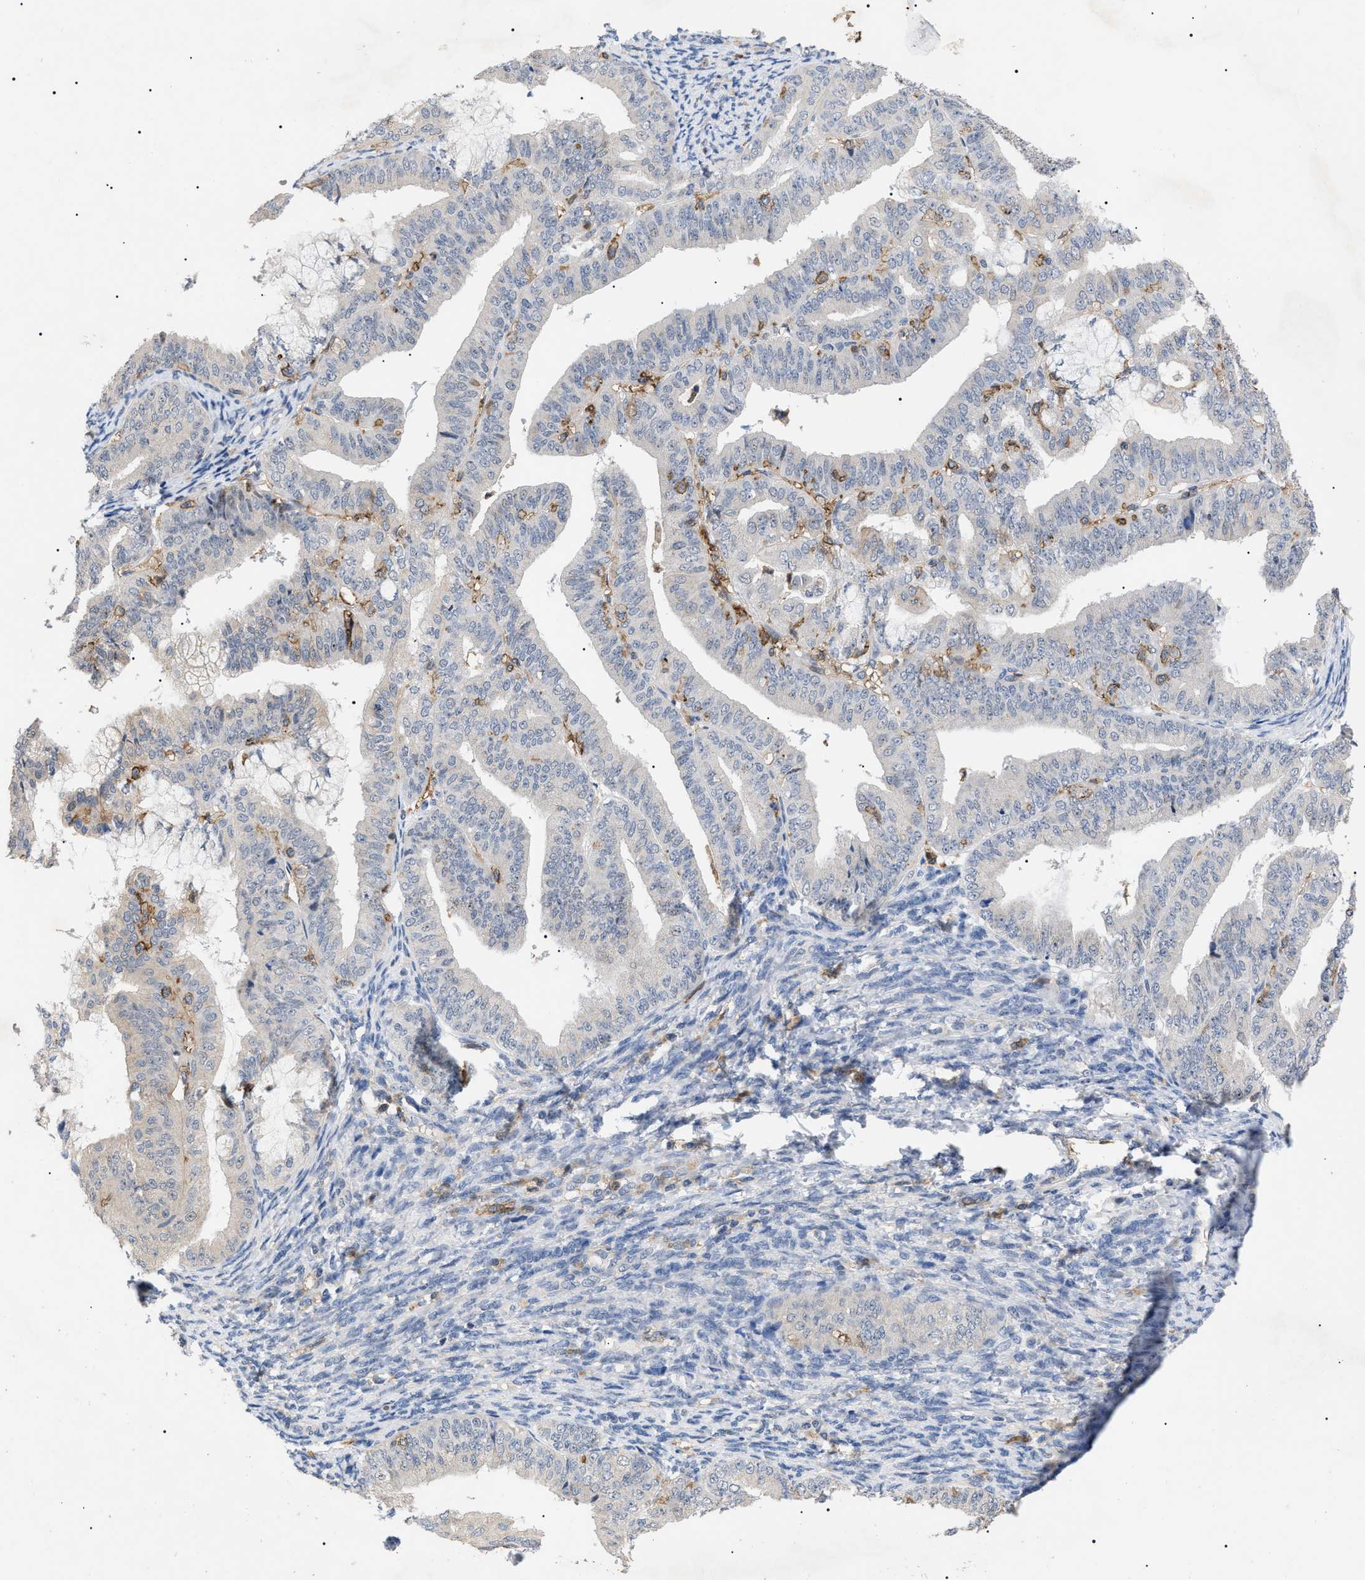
{"staining": {"intensity": "weak", "quantity": "<25%", "location": "cytoplasmic/membranous"}, "tissue": "endometrial cancer", "cell_type": "Tumor cells", "image_type": "cancer", "snomed": [{"axis": "morphology", "description": "Adenocarcinoma, NOS"}, {"axis": "topography", "description": "Endometrium"}], "caption": "Tumor cells show no significant protein expression in endometrial adenocarcinoma.", "gene": "CD300A", "patient": {"sex": "female", "age": 63}}